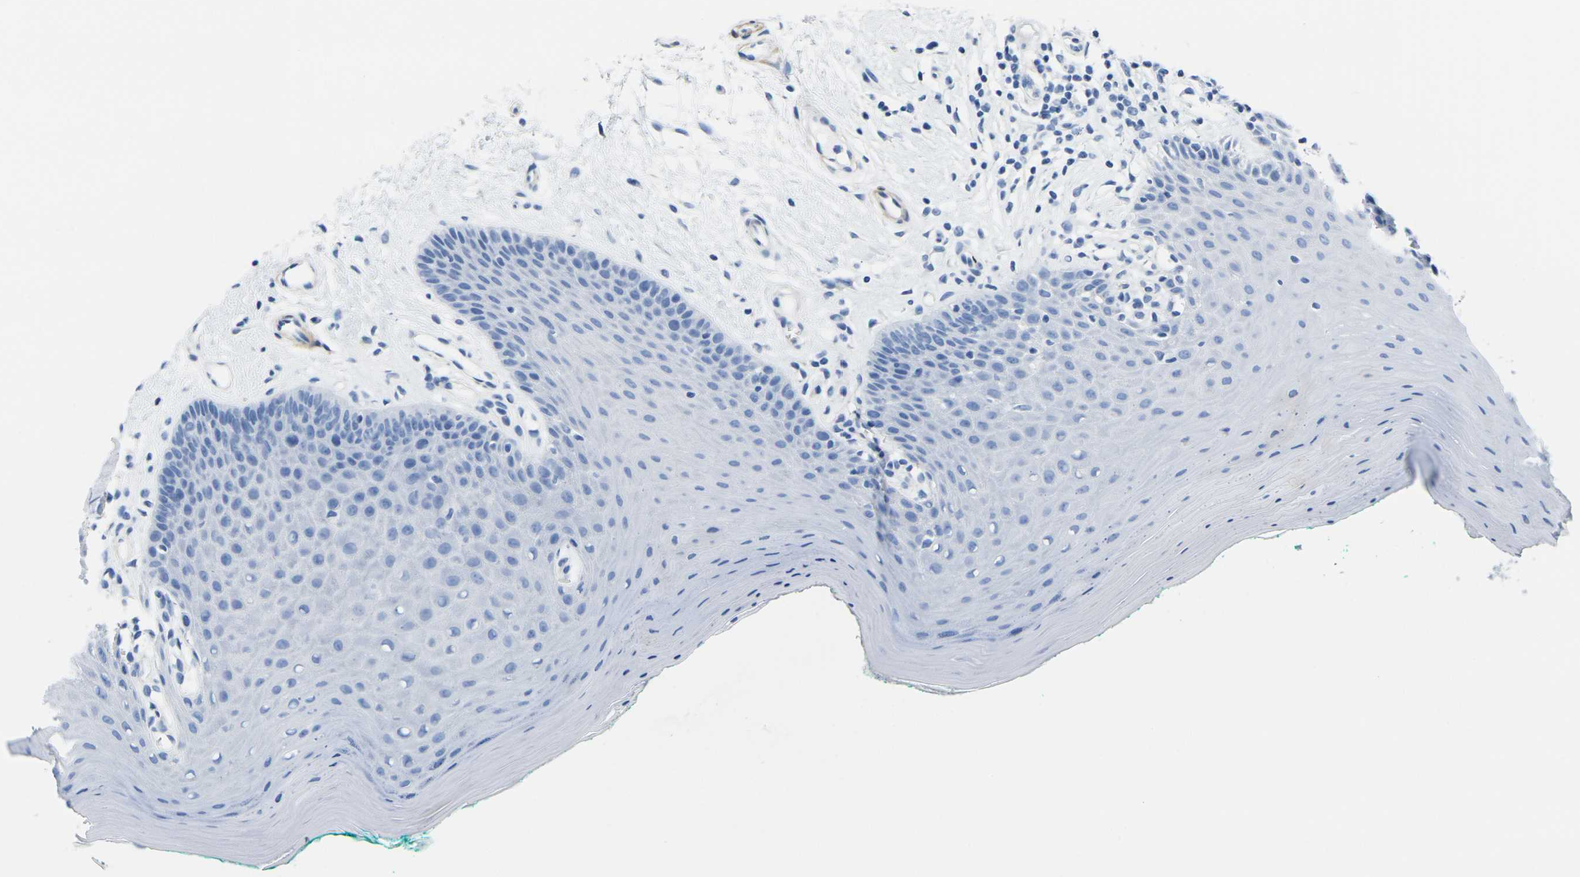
{"staining": {"intensity": "negative", "quantity": "none", "location": "none"}, "tissue": "oral mucosa", "cell_type": "Squamous epithelial cells", "image_type": "normal", "snomed": [{"axis": "morphology", "description": "Normal tissue, NOS"}, {"axis": "topography", "description": "Skeletal muscle"}, {"axis": "topography", "description": "Oral tissue"}], "caption": "This is an immunohistochemistry image of benign oral mucosa. There is no staining in squamous epithelial cells.", "gene": "CNN1", "patient": {"sex": "male", "age": 58}}